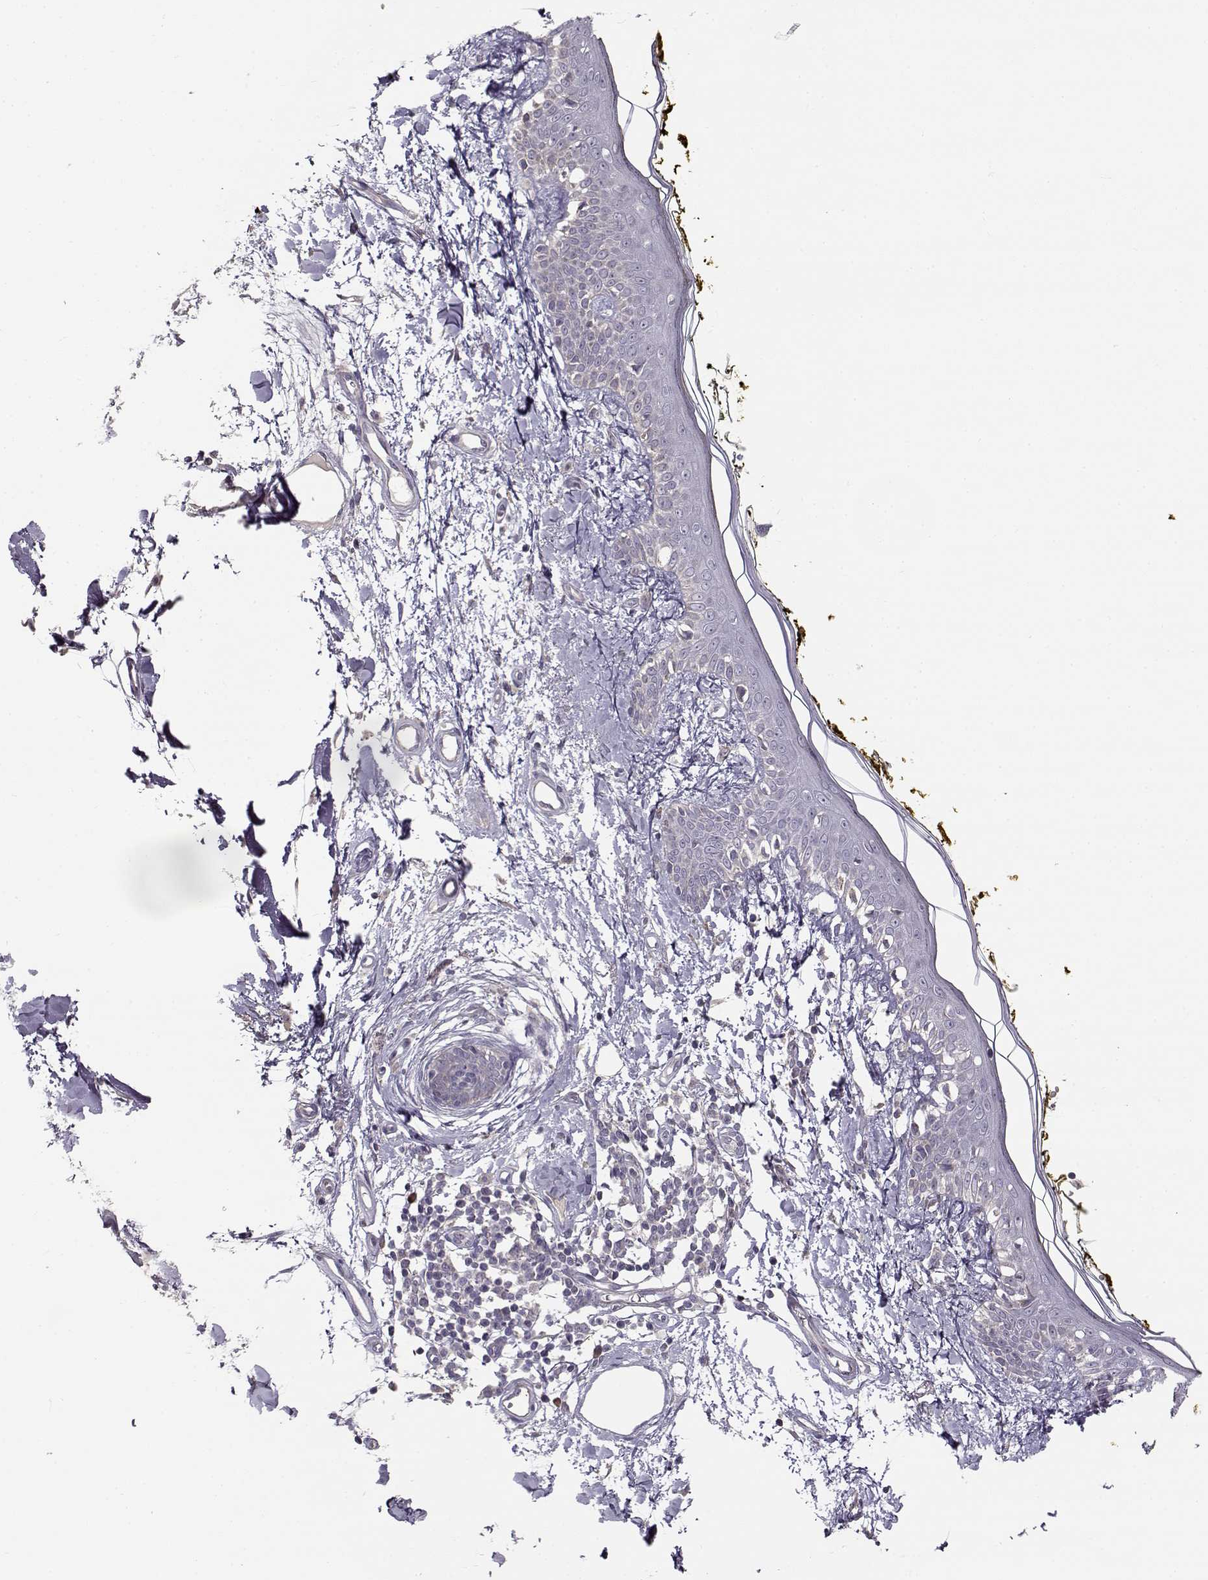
{"staining": {"intensity": "negative", "quantity": "none", "location": "none"}, "tissue": "skin", "cell_type": "Fibroblasts", "image_type": "normal", "snomed": [{"axis": "morphology", "description": "Normal tissue, NOS"}, {"axis": "topography", "description": "Skin"}], "caption": "The histopathology image shows no significant expression in fibroblasts of skin.", "gene": "ENTPD8", "patient": {"sex": "male", "age": 76}}